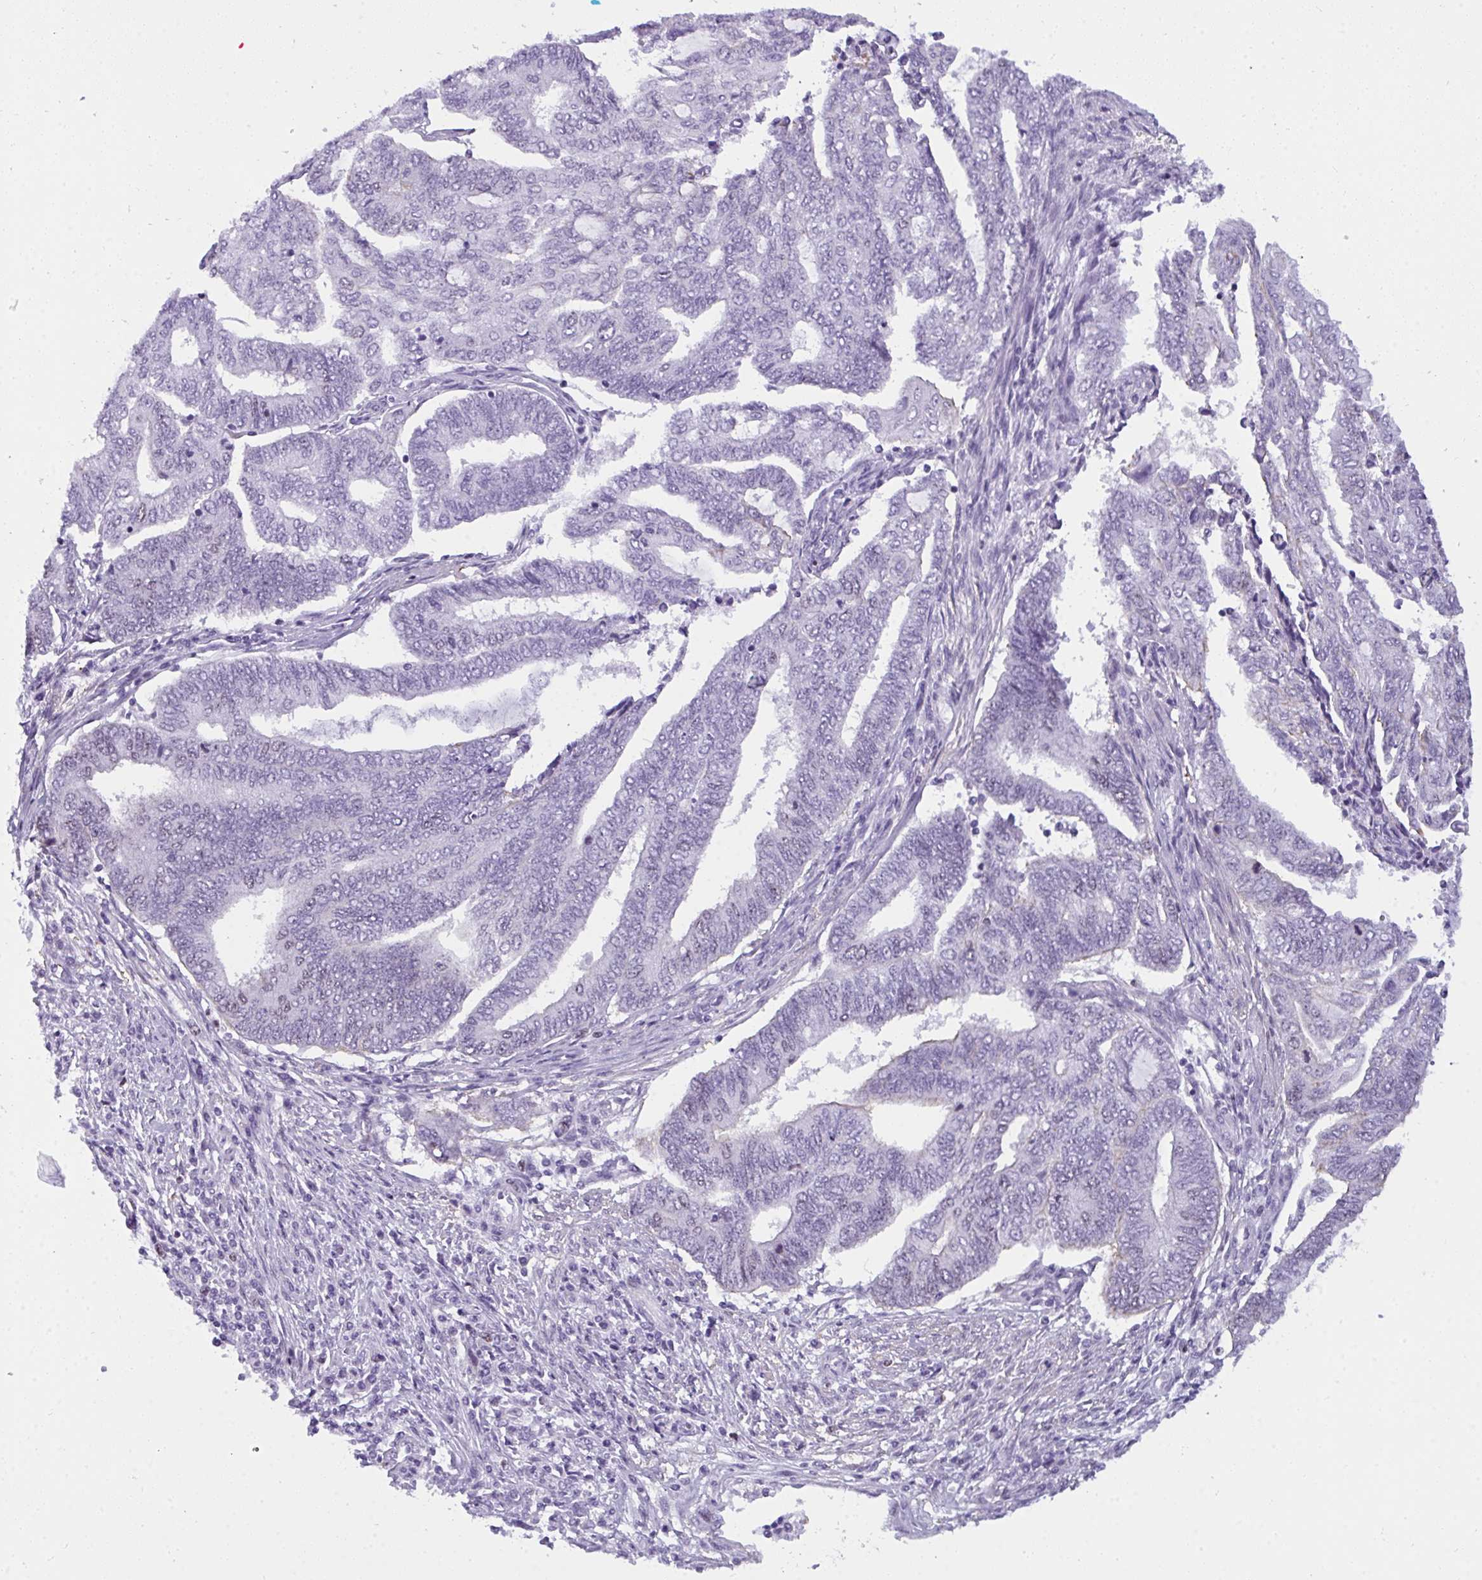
{"staining": {"intensity": "negative", "quantity": "none", "location": "none"}, "tissue": "endometrial cancer", "cell_type": "Tumor cells", "image_type": "cancer", "snomed": [{"axis": "morphology", "description": "Adenocarcinoma, NOS"}, {"axis": "topography", "description": "Uterus"}, {"axis": "topography", "description": "Endometrium"}], "caption": "Immunohistochemical staining of adenocarcinoma (endometrial) reveals no significant expression in tumor cells.", "gene": "SUZ12", "patient": {"sex": "female", "age": 70}}